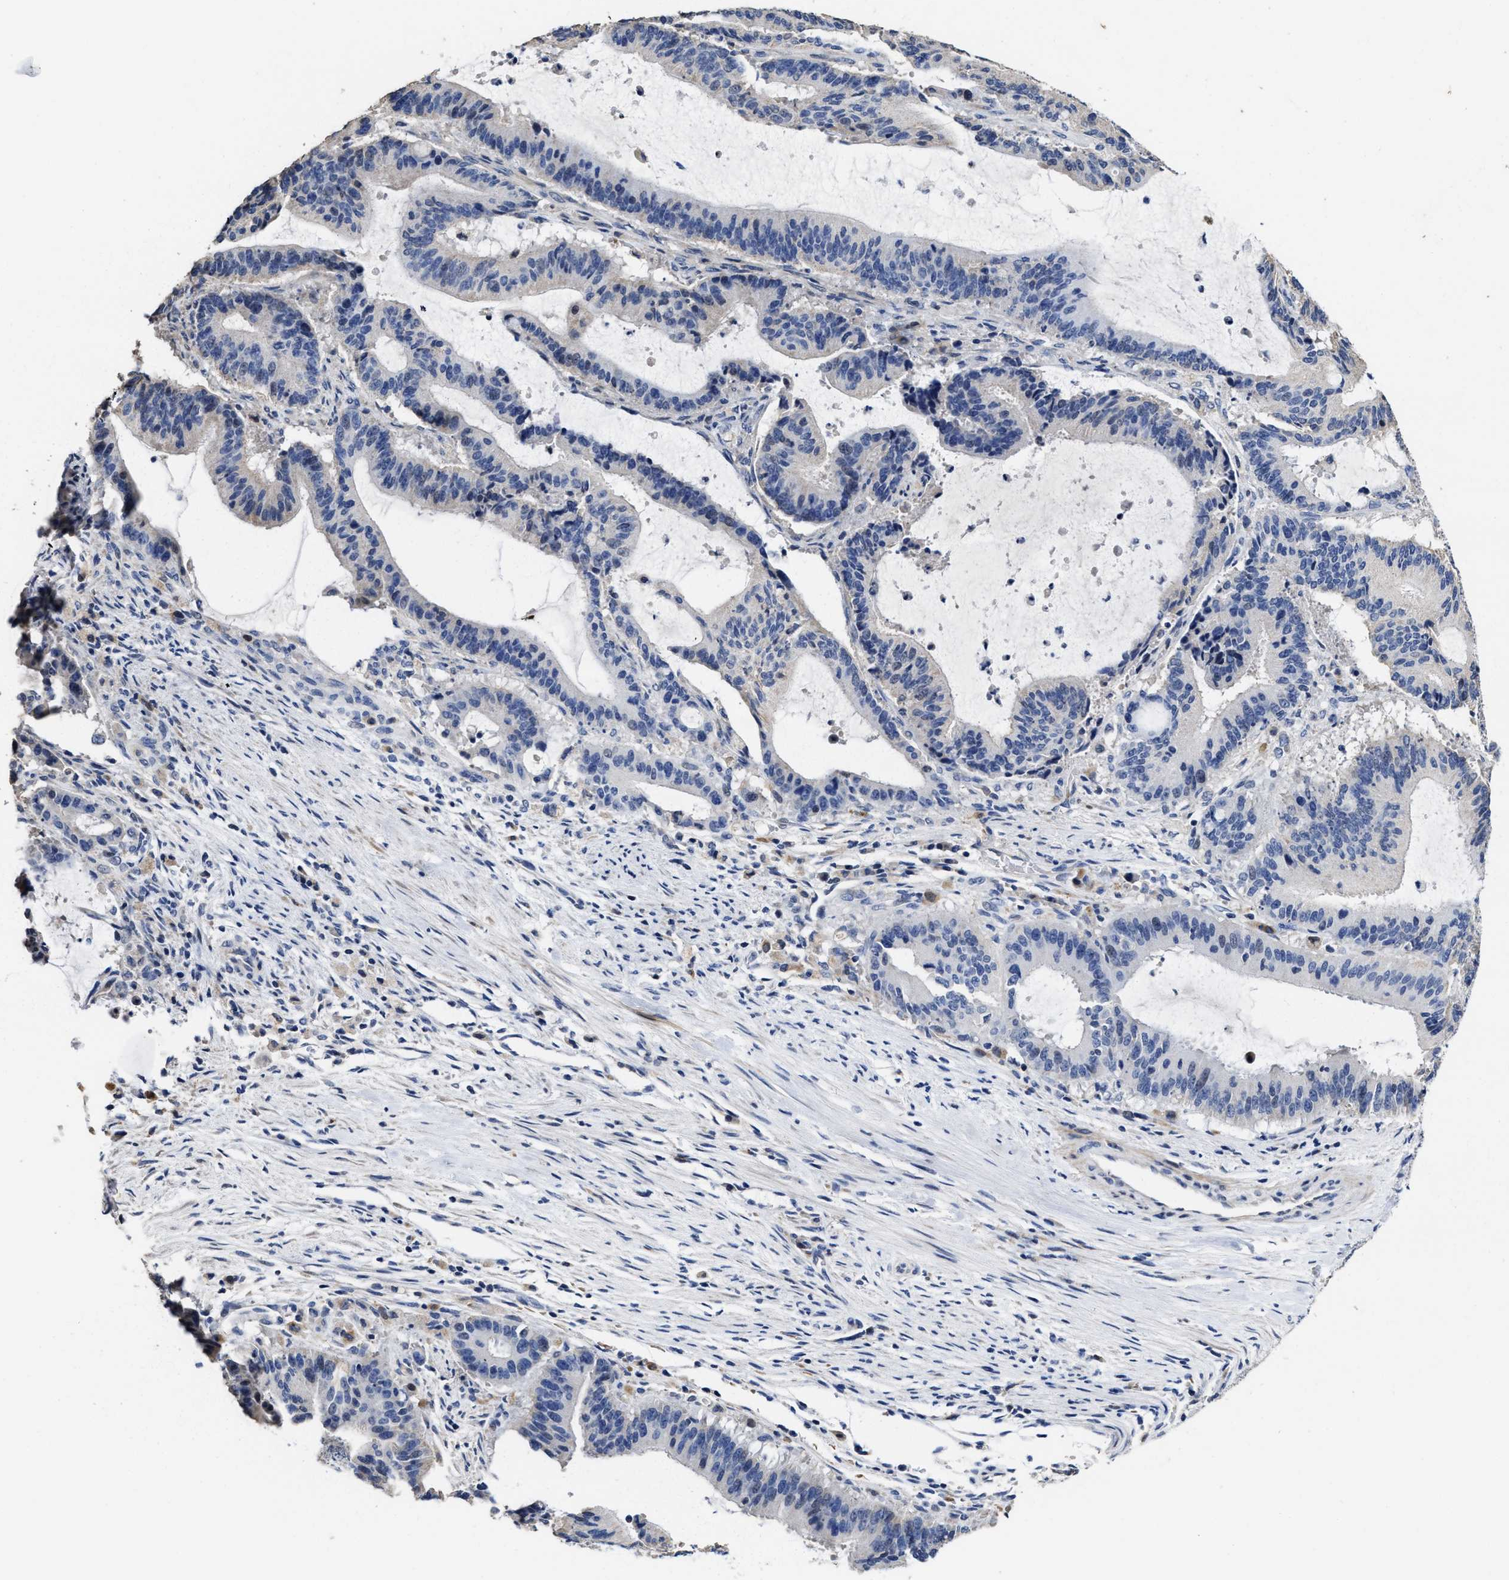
{"staining": {"intensity": "negative", "quantity": "none", "location": "none"}, "tissue": "liver cancer", "cell_type": "Tumor cells", "image_type": "cancer", "snomed": [{"axis": "morphology", "description": "Normal tissue, NOS"}, {"axis": "morphology", "description": "Cholangiocarcinoma"}, {"axis": "topography", "description": "Liver"}, {"axis": "topography", "description": "Peripheral nerve tissue"}], "caption": "An image of liver cholangiocarcinoma stained for a protein shows no brown staining in tumor cells. Nuclei are stained in blue.", "gene": "ZFAT", "patient": {"sex": "female", "age": 73}}